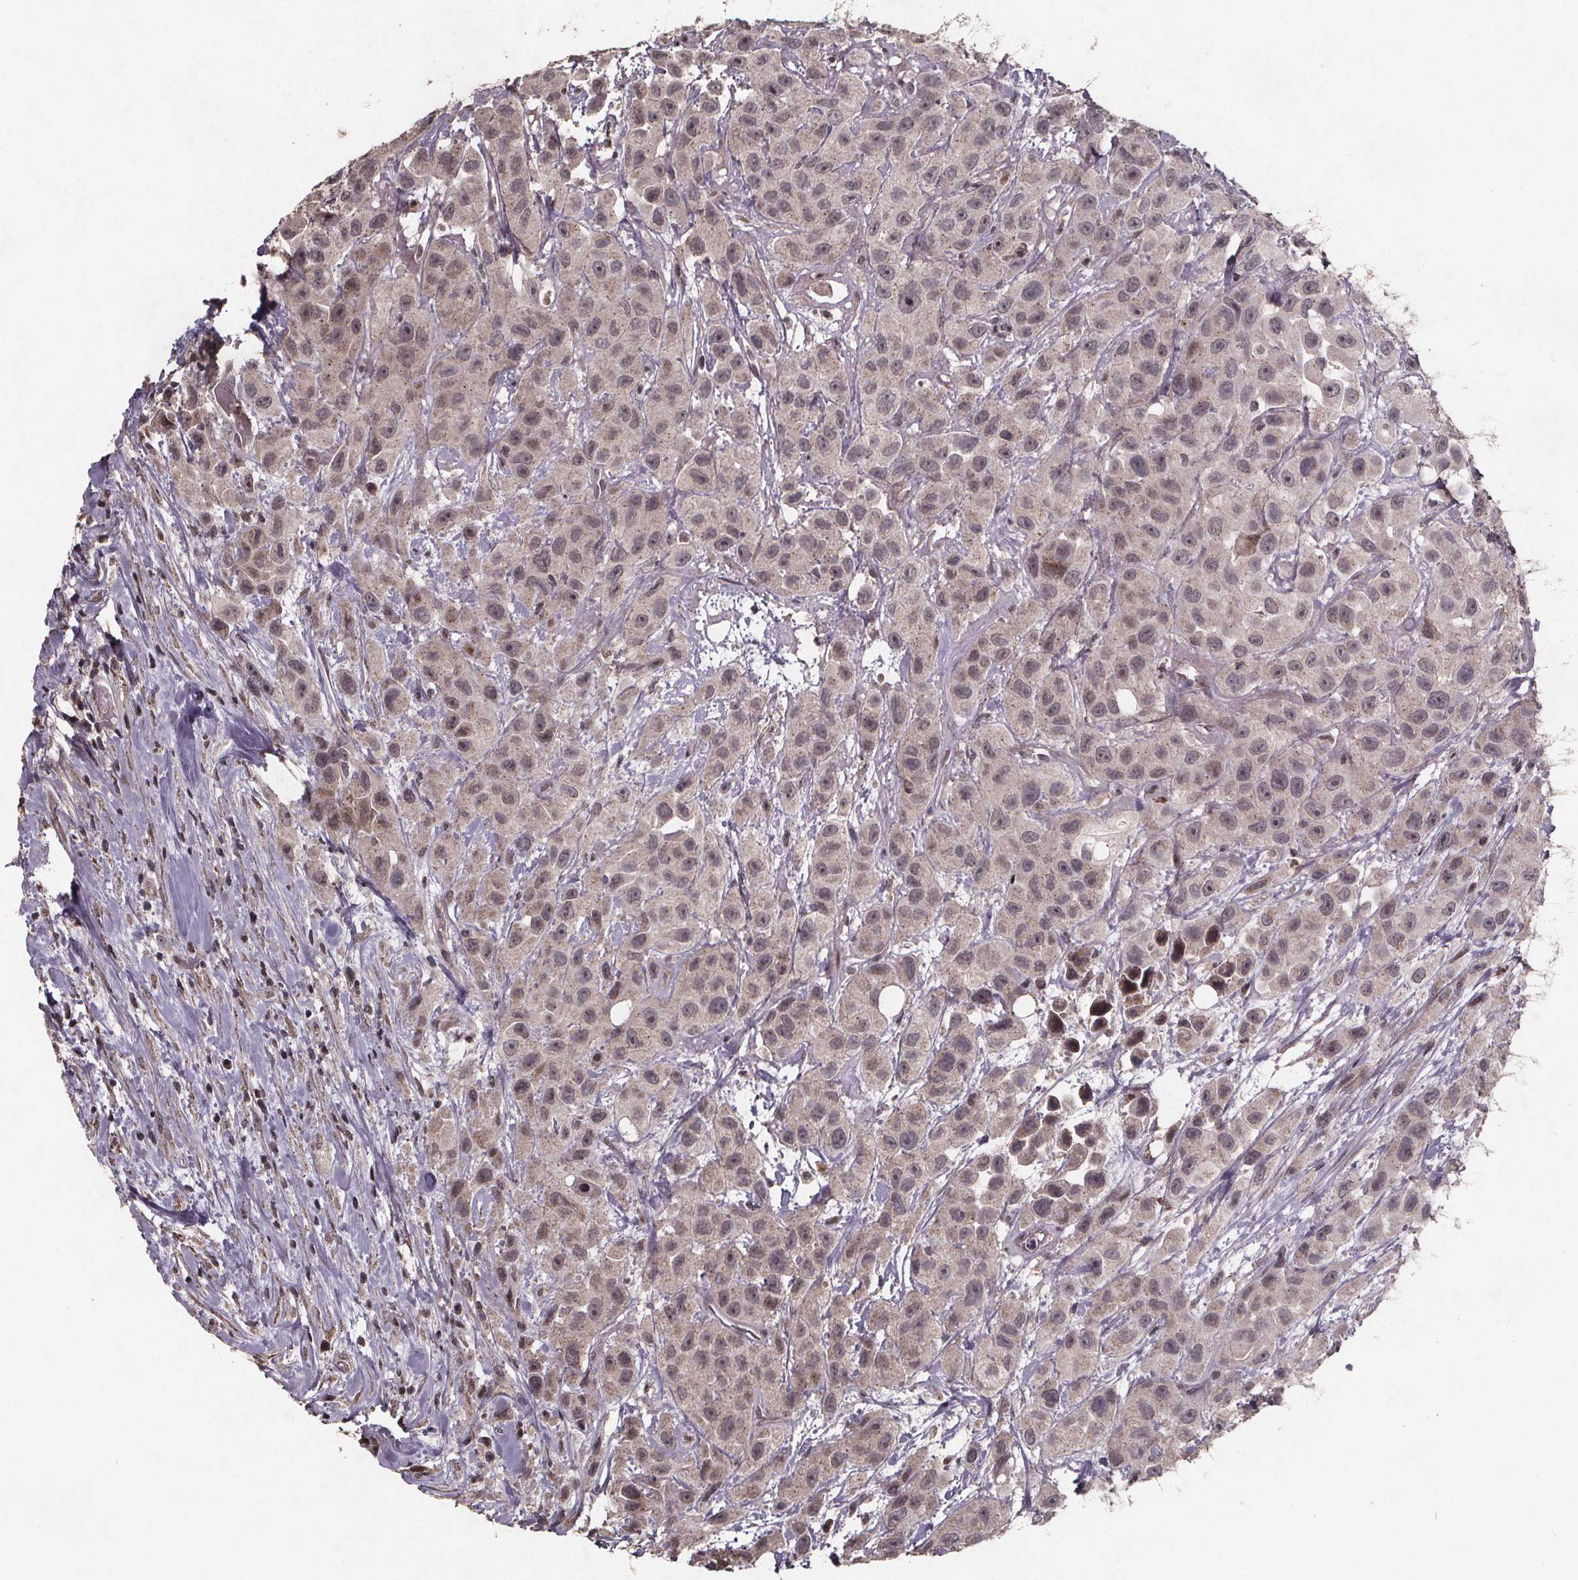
{"staining": {"intensity": "weak", "quantity": "25%-75%", "location": "nuclear"}, "tissue": "urothelial cancer", "cell_type": "Tumor cells", "image_type": "cancer", "snomed": [{"axis": "morphology", "description": "Urothelial carcinoma, High grade"}, {"axis": "topography", "description": "Urinary bladder"}], "caption": "The histopathology image displays immunohistochemical staining of urothelial cancer. There is weak nuclear positivity is identified in approximately 25%-75% of tumor cells.", "gene": "GPX3", "patient": {"sex": "male", "age": 79}}